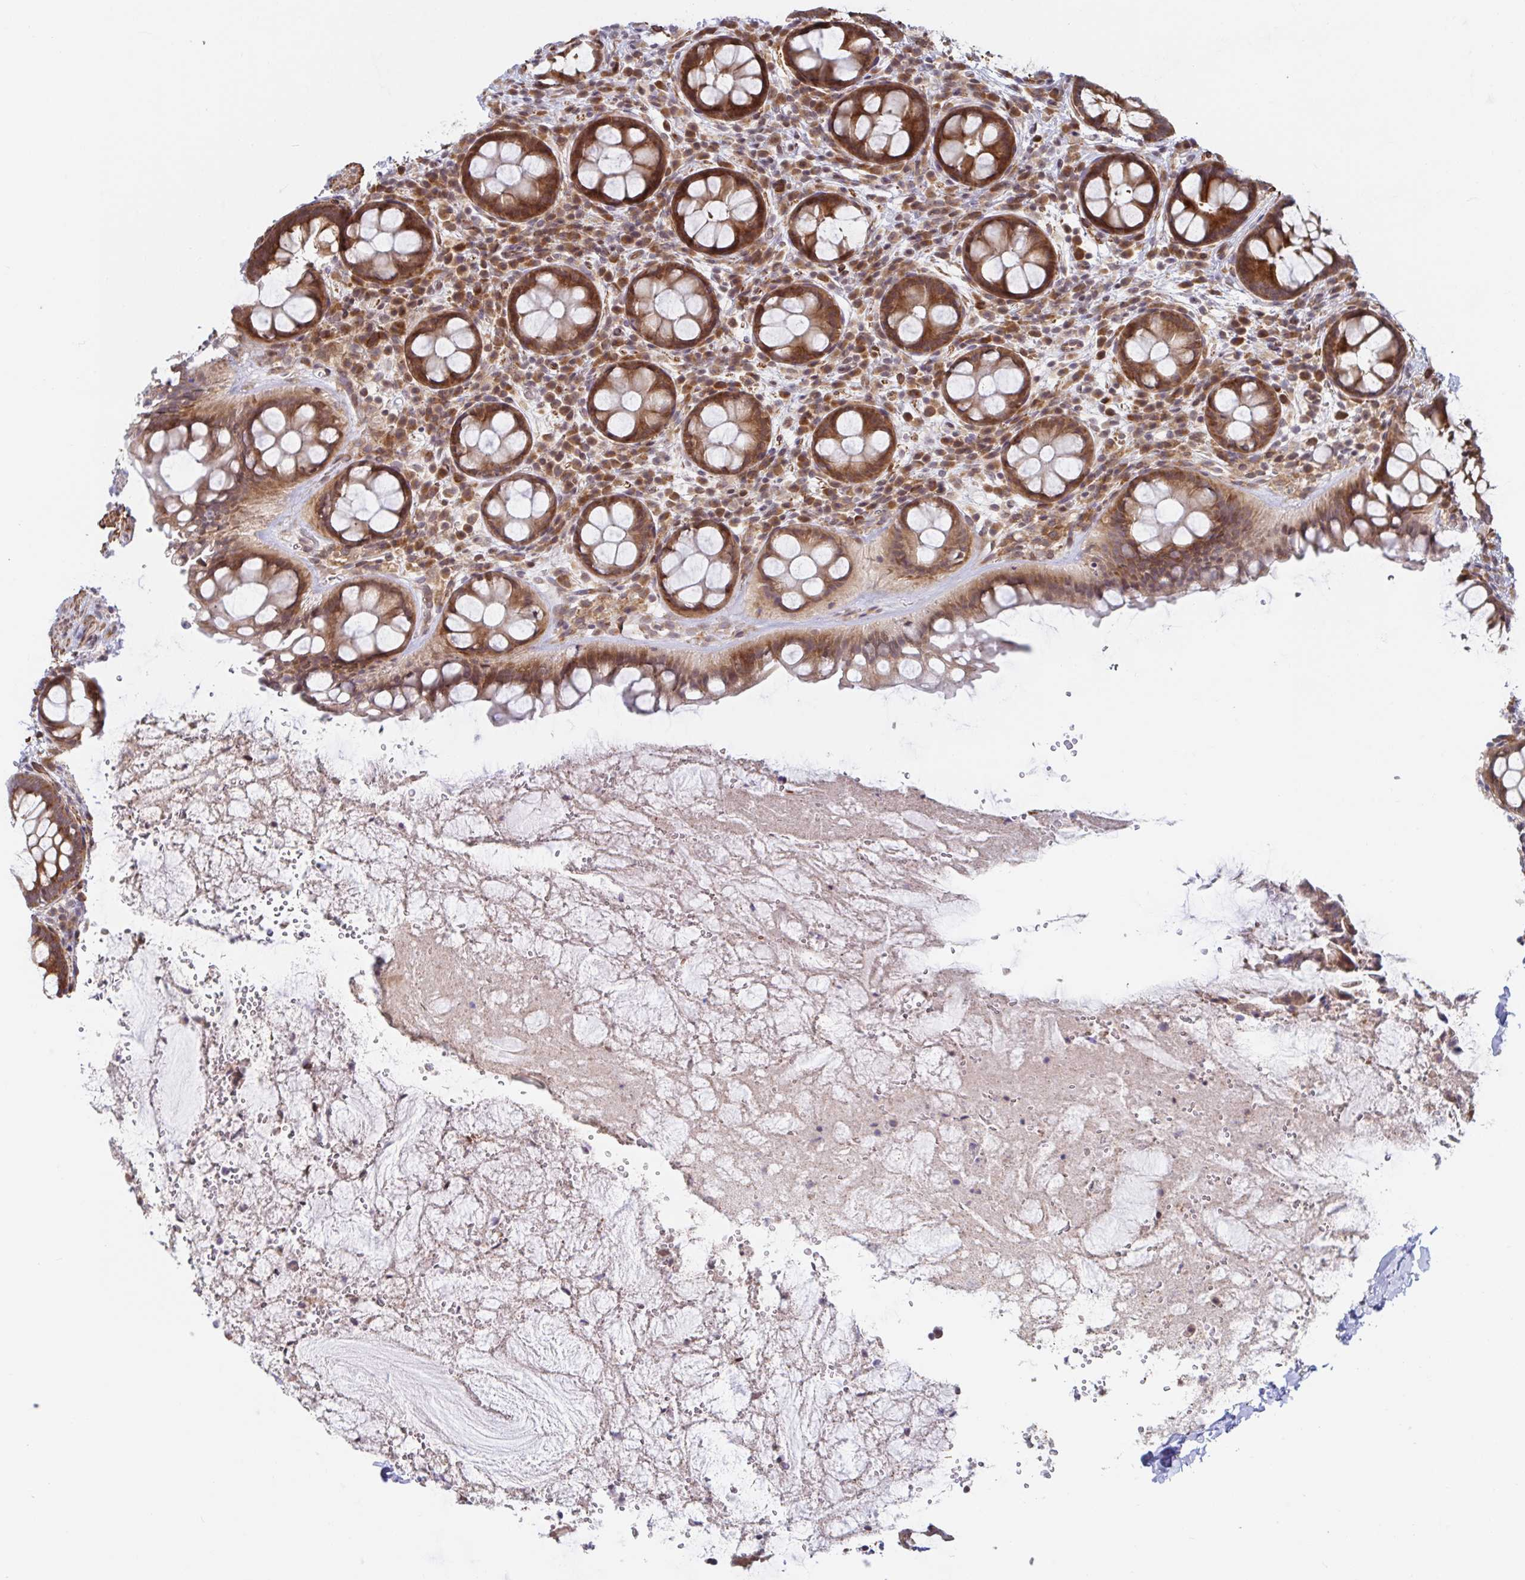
{"staining": {"intensity": "strong", "quantity": ">75%", "location": "cytoplasmic/membranous"}, "tissue": "rectum", "cell_type": "Glandular cells", "image_type": "normal", "snomed": [{"axis": "morphology", "description": "Normal tissue, NOS"}, {"axis": "topography", "description": "Rectum"}], "caption": "The immunohistochemical stain shows strong cytoplasmic/membranous staining in glandular cells of benign rectum. (Stains: DAB (3,3'-diaminobenzidine) in brown, nuclei in blue, Microscopy: brightfield microscopy at high magnification).", "gene": "LARP1", "patient": {"sex": "female", "age": 69}}